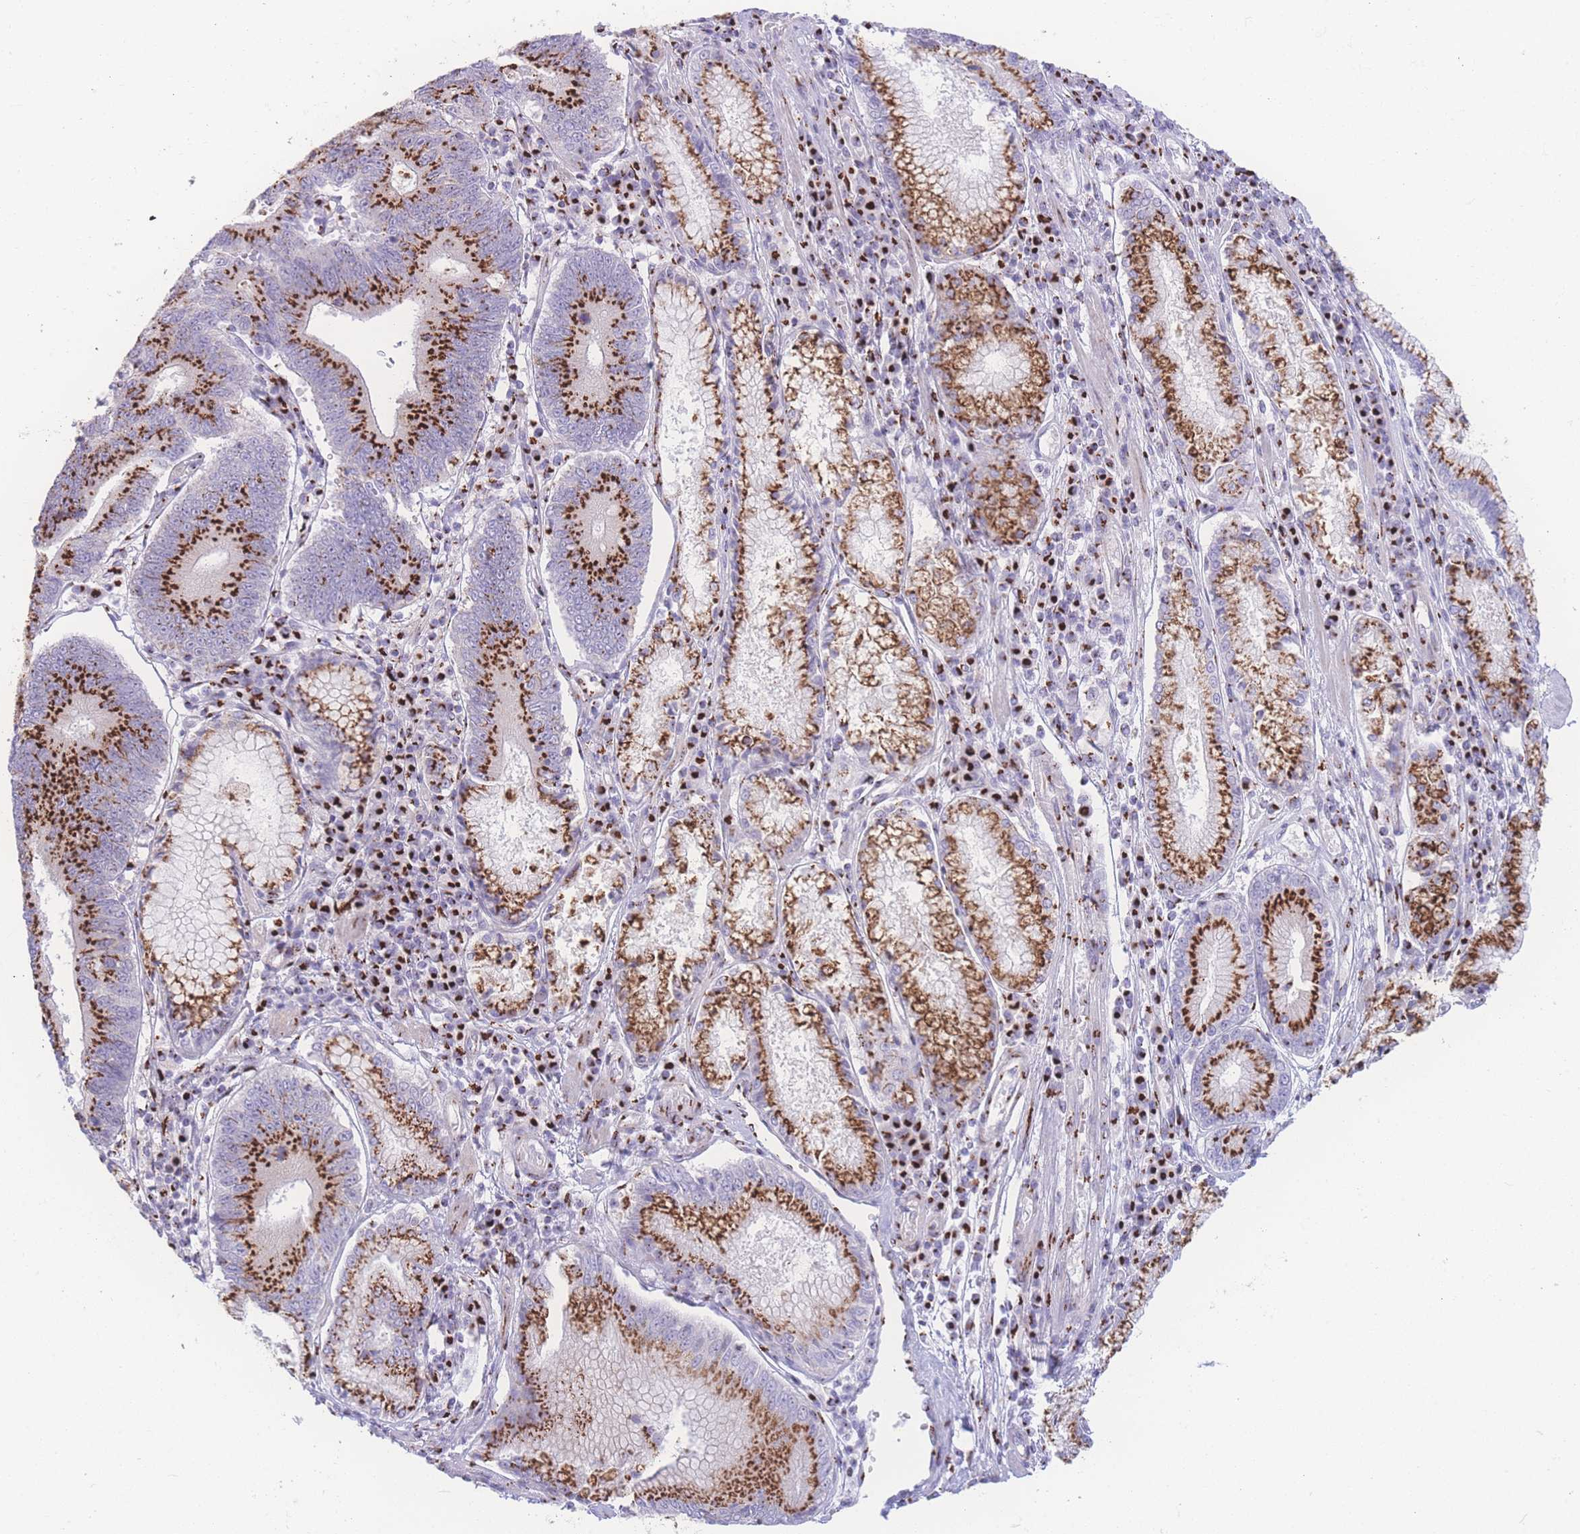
{"staining": {"intensity": "strong", "quantity": ">75%", "location": "cytoplasmic/membranous"}, "tissue": "stomach cancer", "cell_type": "Tumor cells", "image_type": "cancer", "snomed": [{"axis": "morphology", "description": "Adenocarcinoma, NOS"}, {"axis": "topography", "description": "Stomach"}], "caption": "Protein analysis of stomach adenocarcinoma tissue reveals strong cytoplasmic/membranous expression in about >75% of tumor cells.", "gene": "GOLM2", "patient": {"sex": "male", "age": 59}}